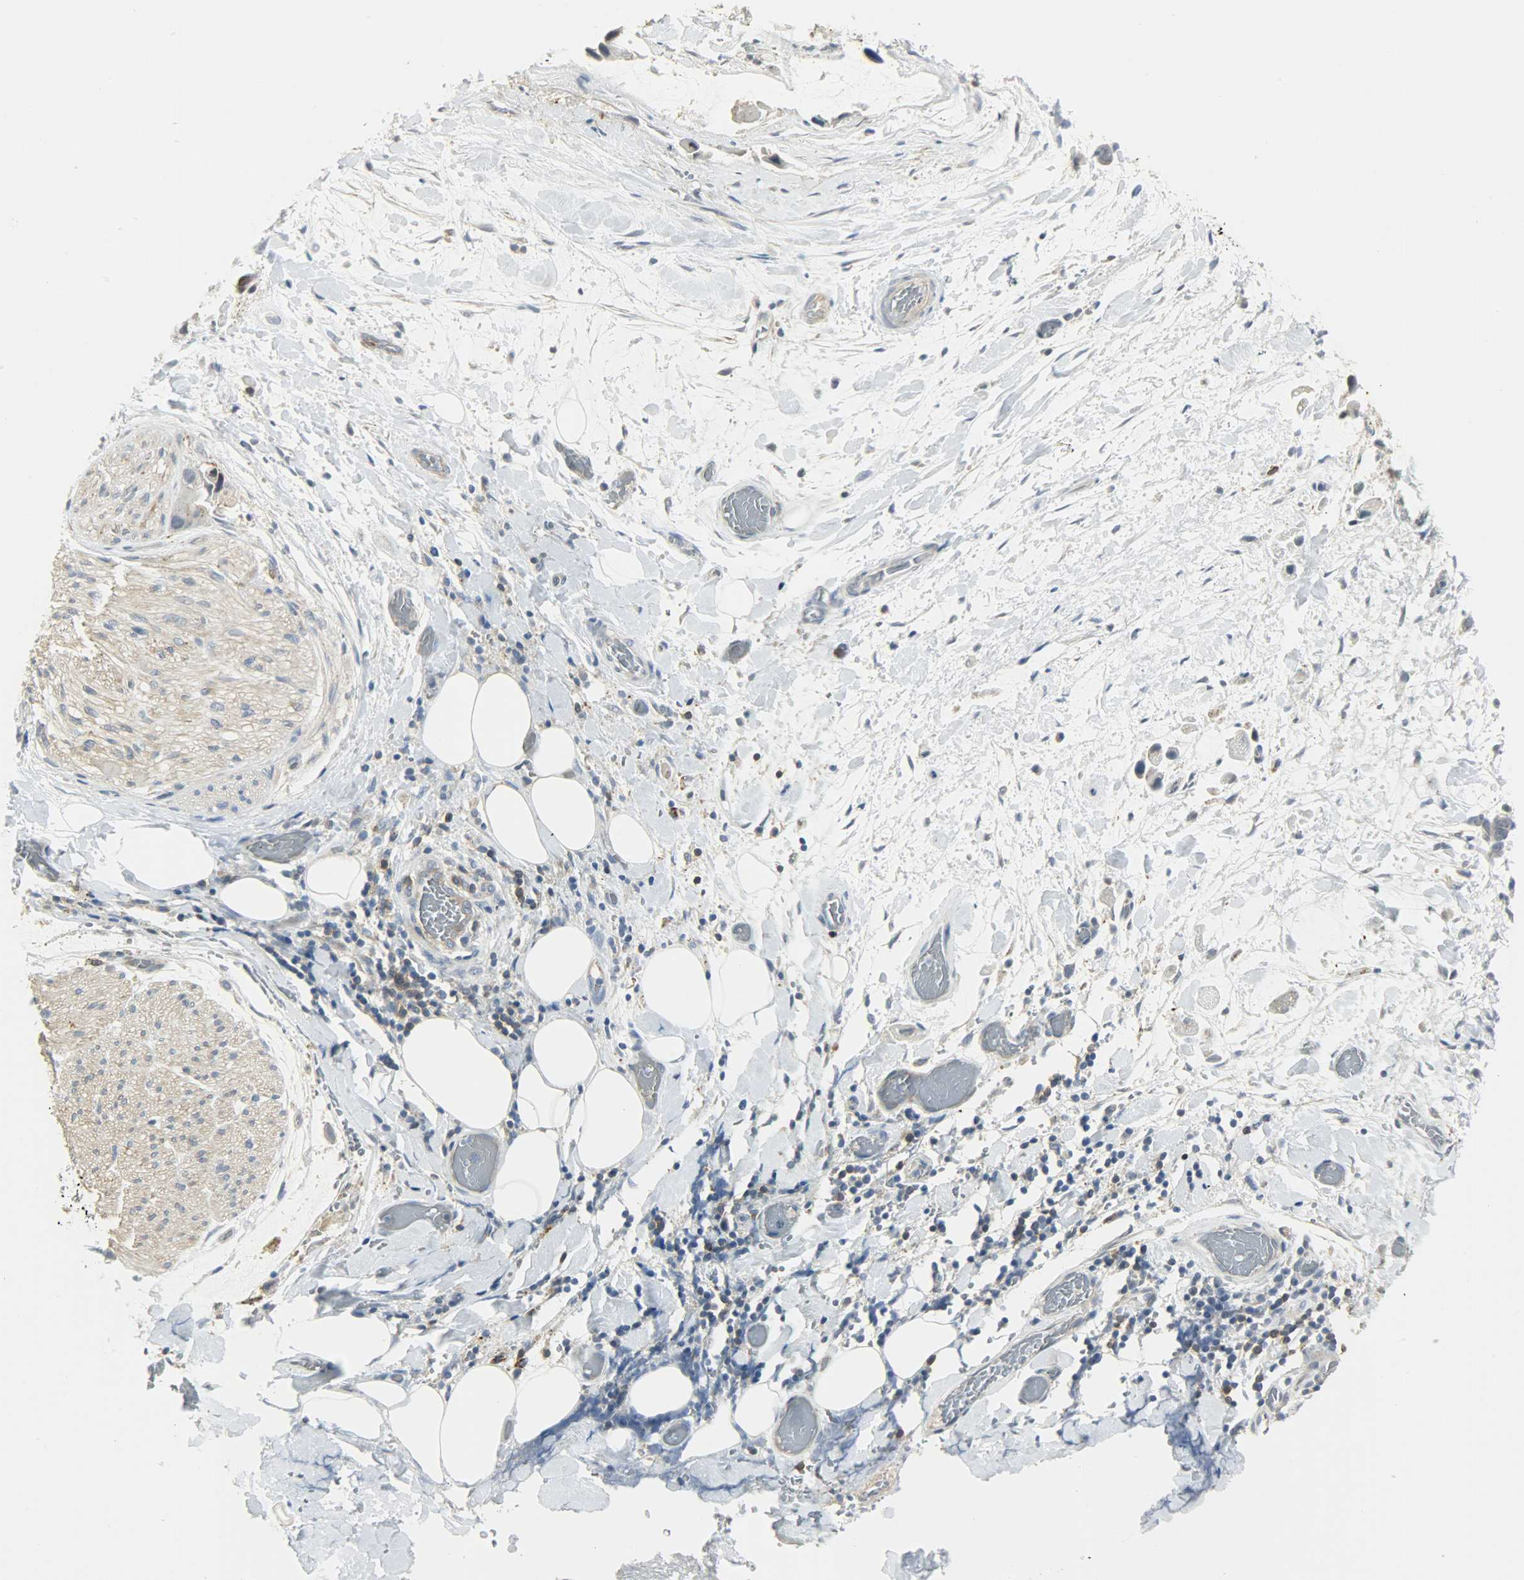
{"staining": {"intensity": "negative", "quantity": "none", "location": "none"}, "tissue": "adipose tissue", "cell_type": "Adipocytes", "image_type": "normal", "snomed": [{"axis": "morphology", "description": "Normal tissue, NOS"}, {"axis": "morphology", "description": "Cholangiocarcinoma"}, {"axis": "topography", "description": "Liver"}, {"axis": "topography", "description": "Peripheral nerve tissue"}], "caption": "Immunohistochemical staining of normal human adipose tissue displays no significant positivity in adipocytes. The staining is performed using DAB (3,3'-diaminobenzidine) brown chromogen with nuclei counter-stained in using hematoxylin.", "gene": "CD4", "patient": {"sex": "male", "age": 50}}